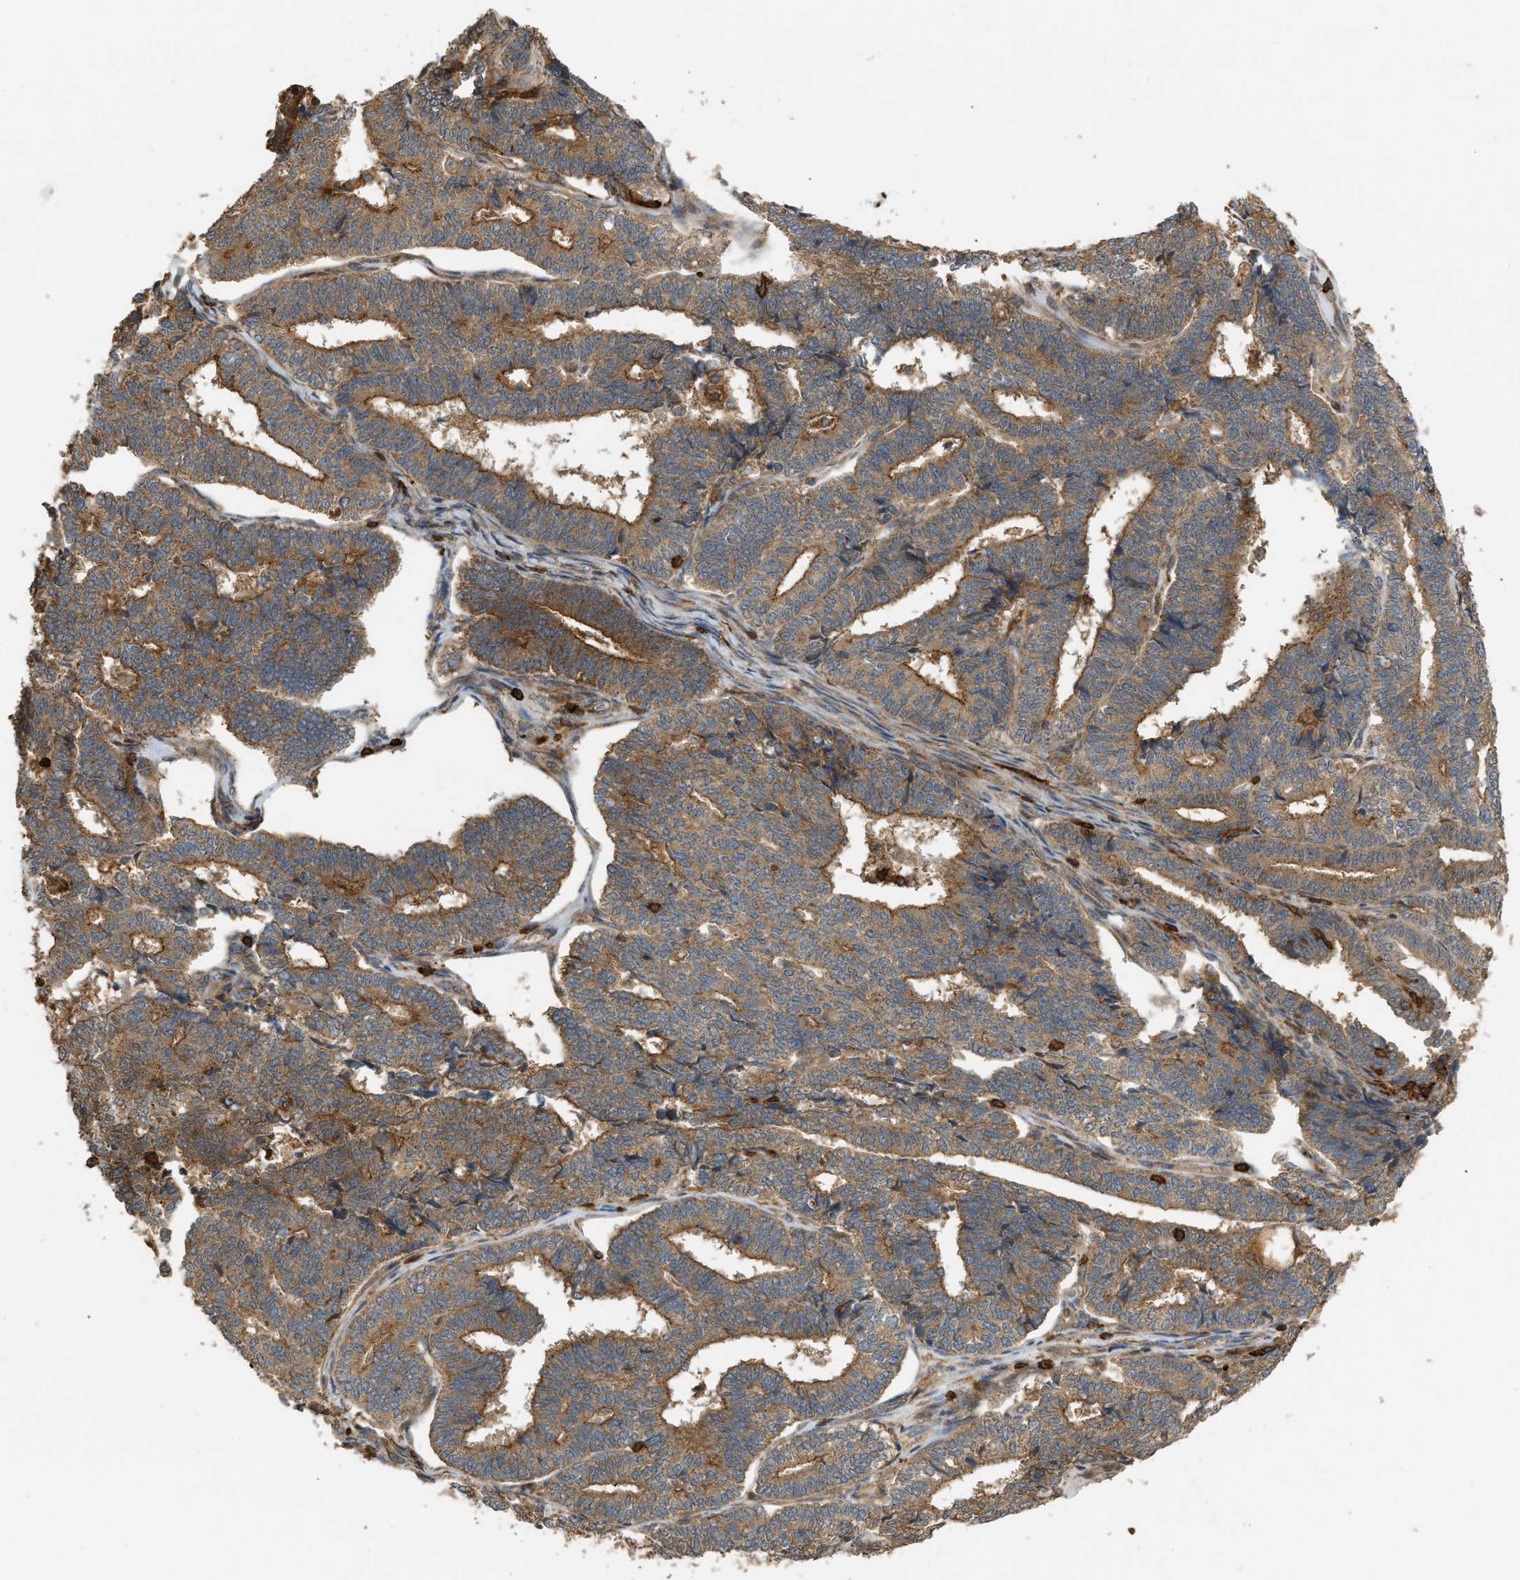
{"staining": {"intensity": "moderate", "quantity": ">75%", "location": "cytoplasmic/membranous"}, "tissue": "endometrial cancer", "cell_type": "Tumor cells", "image_type": "cancer", "snomed": [{"axis": "morphology", "description": "Adenocarcinoma, NOS"}, {"axis": "topography", "description": "Endometrium"}], "caption": "Human endometrial cancer (adenocarcinoma) stained with a brown dye demonstrates moderate cytoplasmic/membranous positive staining in about >75% of tumor cells.", "gene": "GOPC", "patient": {"sex": "female", "age": 70}}